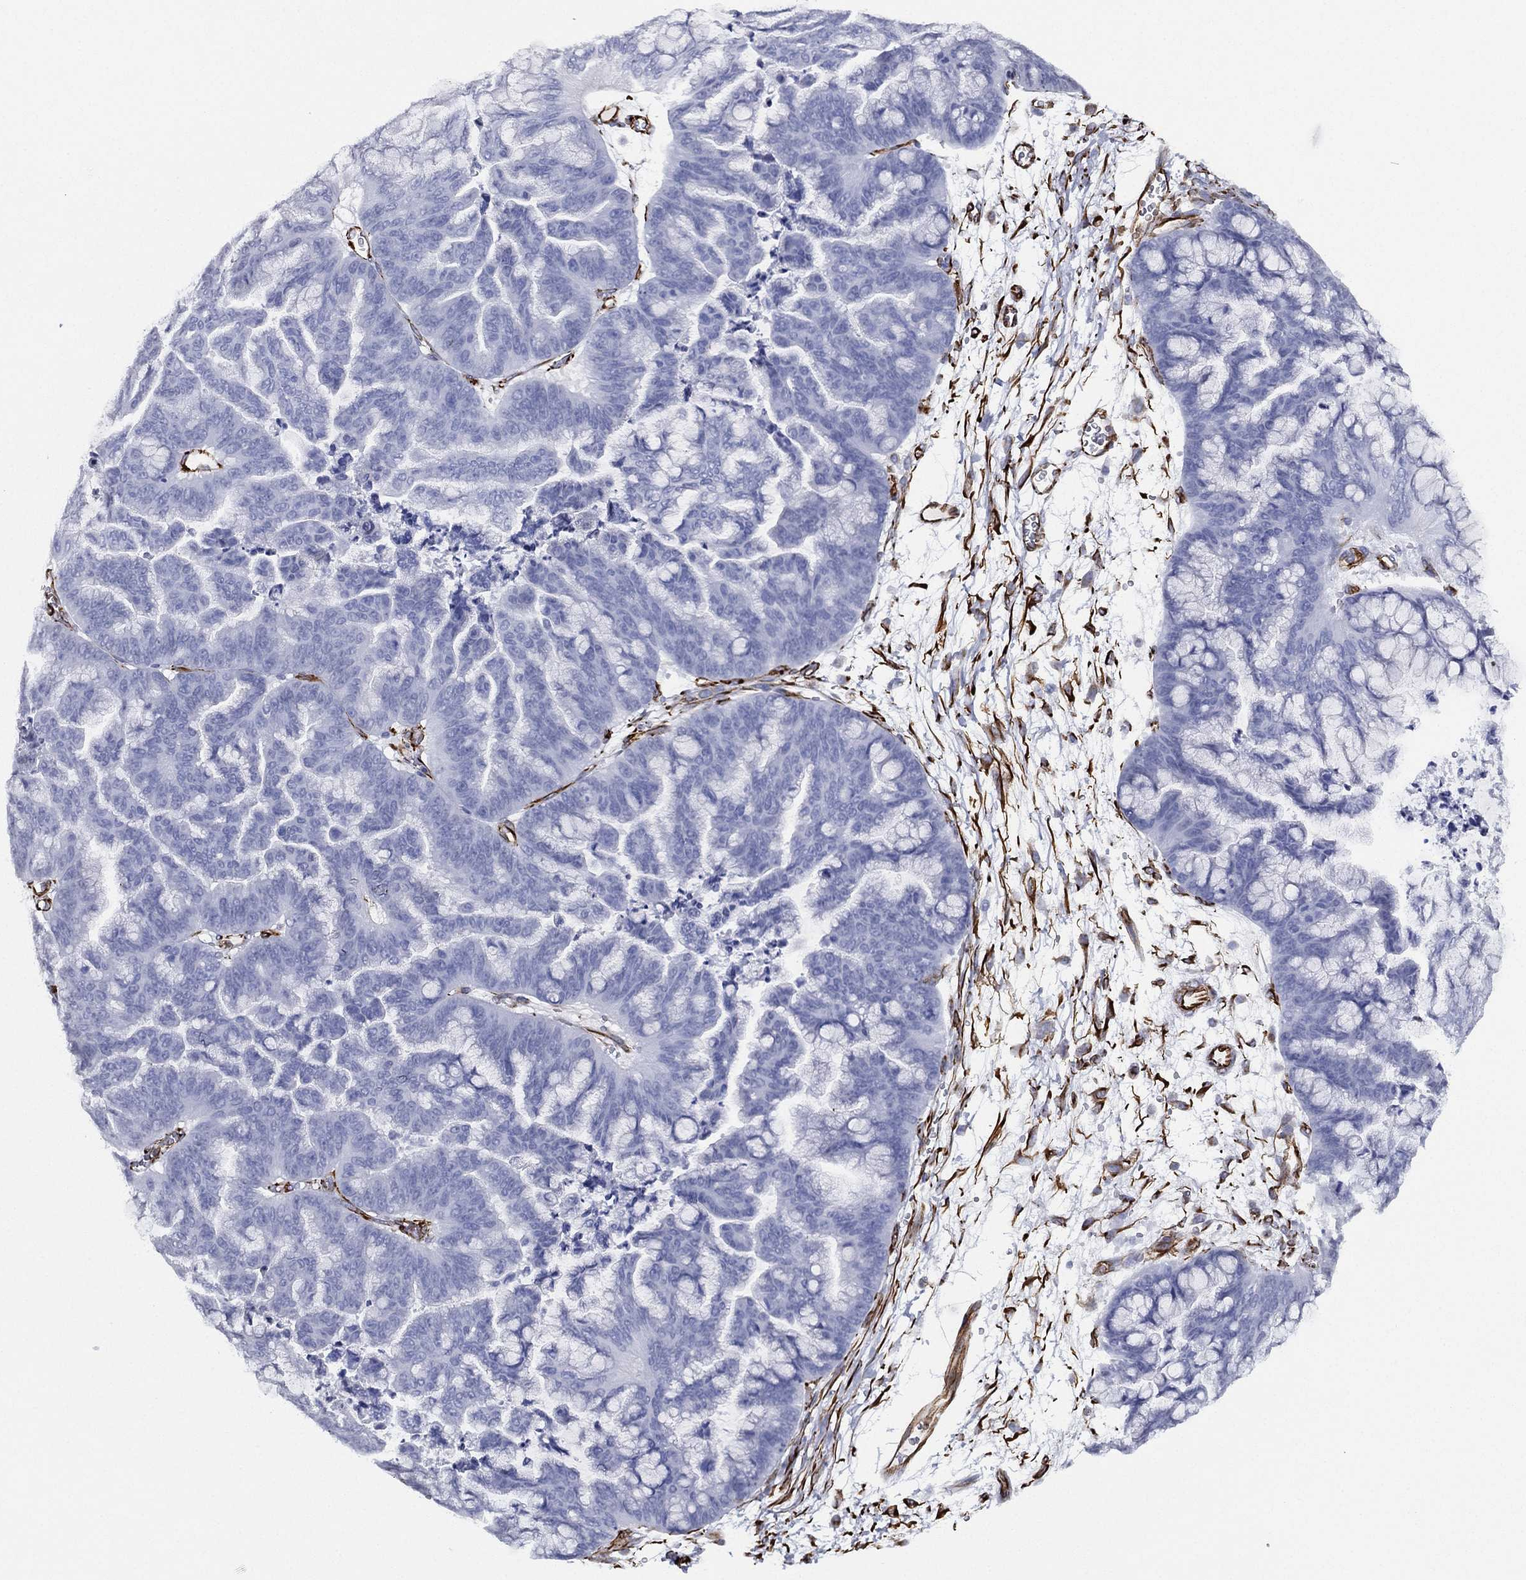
{"staining": {"intensity": "negative", "quantity": "none", "location": "none"}, "tissue": "ovarian cancer", "cell_type": "Tumor cells", "image_type": "cancer", "snomed": [{"axis": "morphology", "description": "Cystadenocarcinoma, mucinous, NOS"}, {"axis": "topography", "description": "Ovary"}], "caption": "Protein analysis of ovarian mucinous cystadenocarcinoma demonstrates no significant staining in tumor cells.", "gene": "MAS1", "patient": {"sex": "female", "age": 67}}